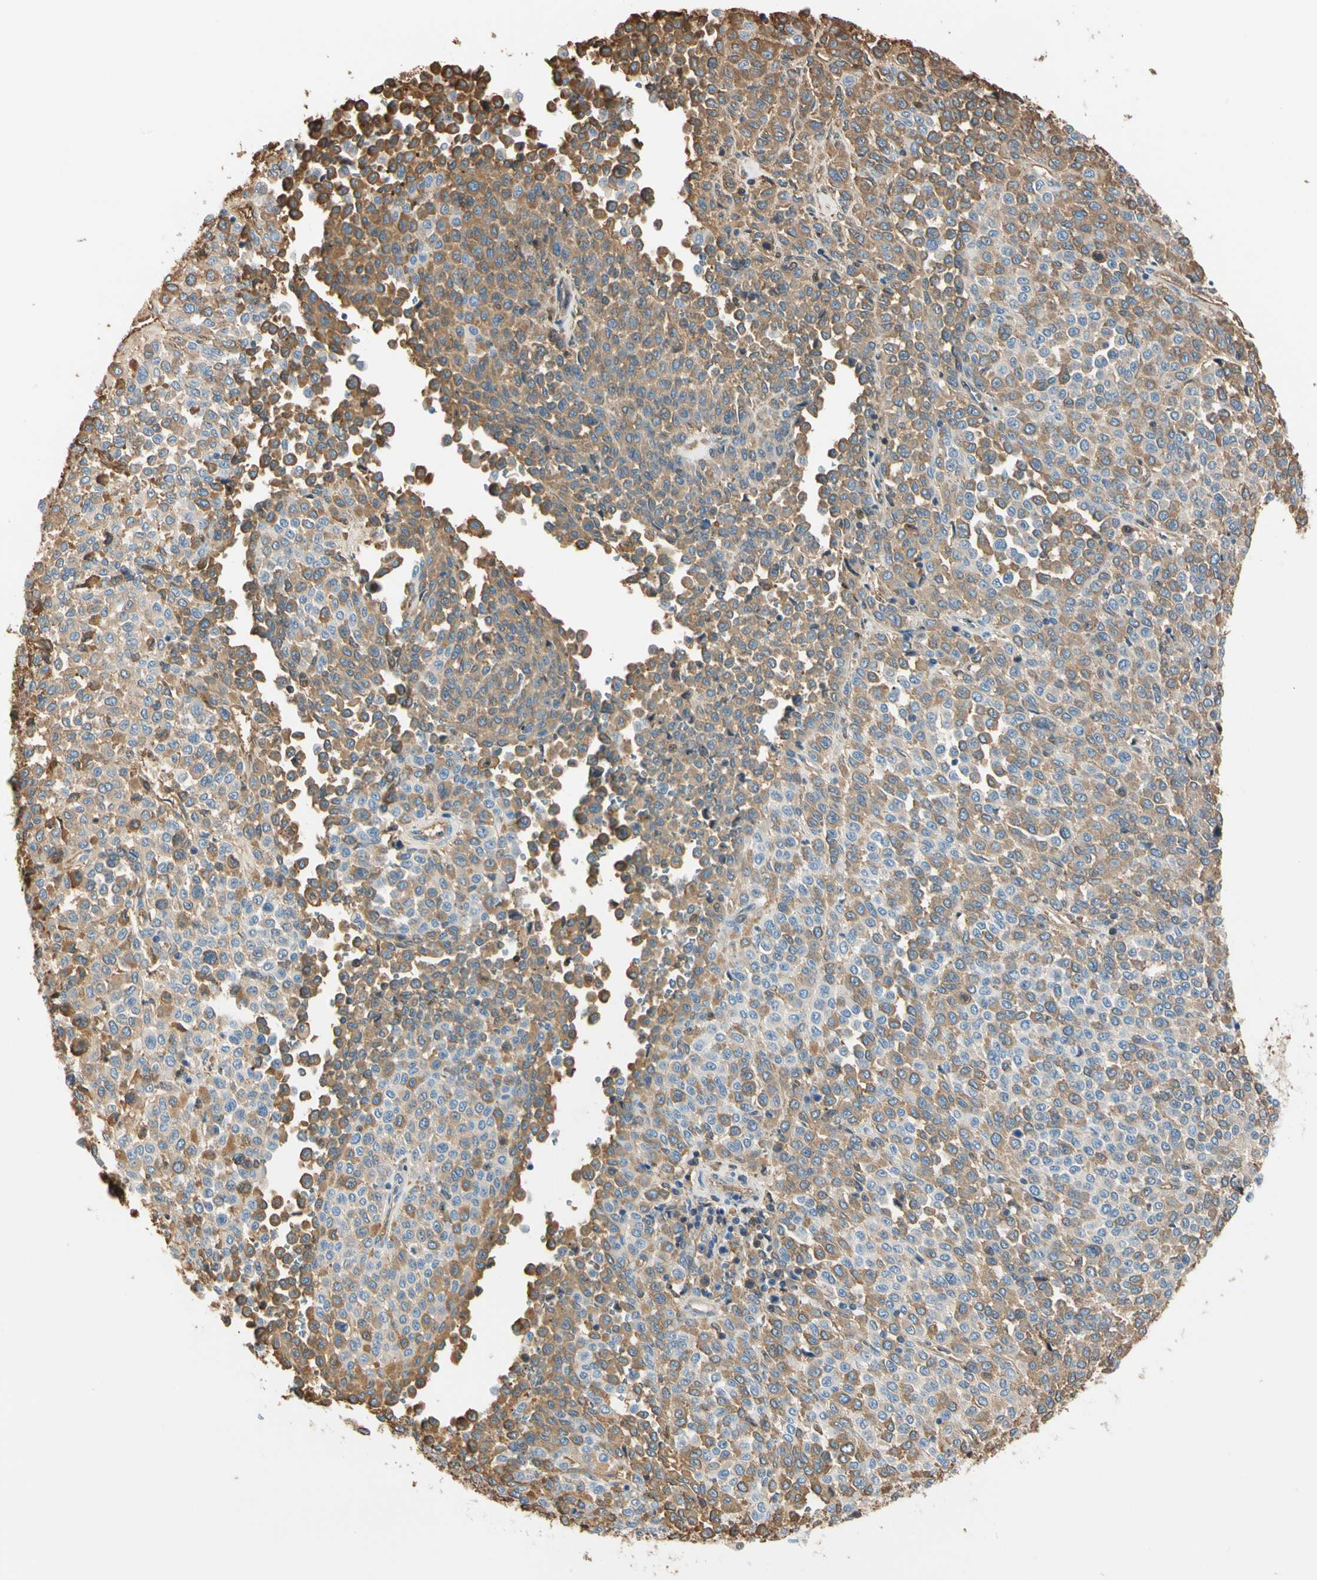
{"staining": {"intensity": "moderate", "quantity": ">75%", "location": "cytoplasmic/membranous"}, "tissue": "melanoma", "cell_type": "Tumor cells", "image_type": "cancer", "snomed": [{"axis": "morphology", "description": "Malignant melanoma, Metastatic site"}, {"axis": "topography", "description": "Pancreas"}], "caption": "An image showing moderate cytoplasmic/membranous staining in approximately >75% of tumor cells in malignant melanoma (metastatic site), as visualized by brown immunohistochemical staining.", "gene": "LAMB3", "patient": {"sex": "female", "age": 30}}